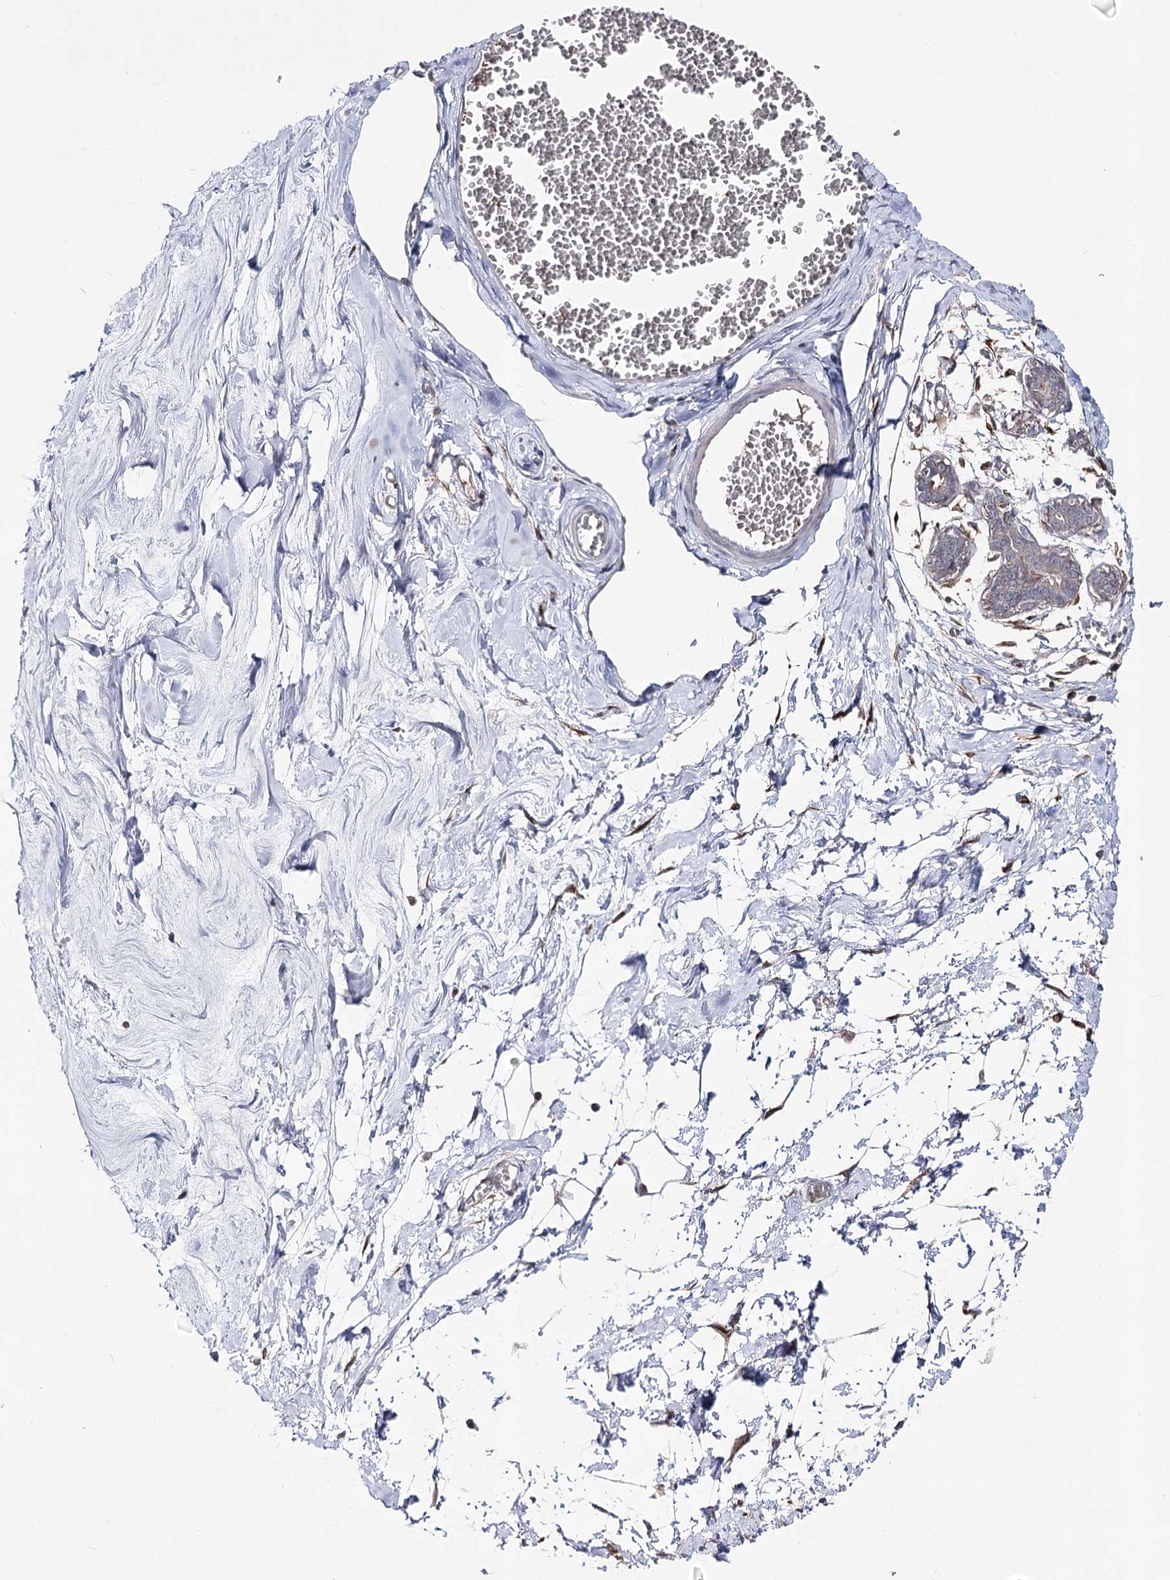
{"staining": {"intensity": "negative", "quantity": "none", "location": "none"}, "tissue": "breast", "cell_type": "Adipocytes", "image_type": "normal", "snomed": [{"axis": "morphology", "description": "Normal tissue, NOS"}, {"axis": "topography", "description": "Breast"}], "caption": "Immunohistochemical staining of unremarkable breast reveals no significant positivity in adipocytes.", "gene": "HSD11B2", "patient": {"sex": "female", "age": 27}}